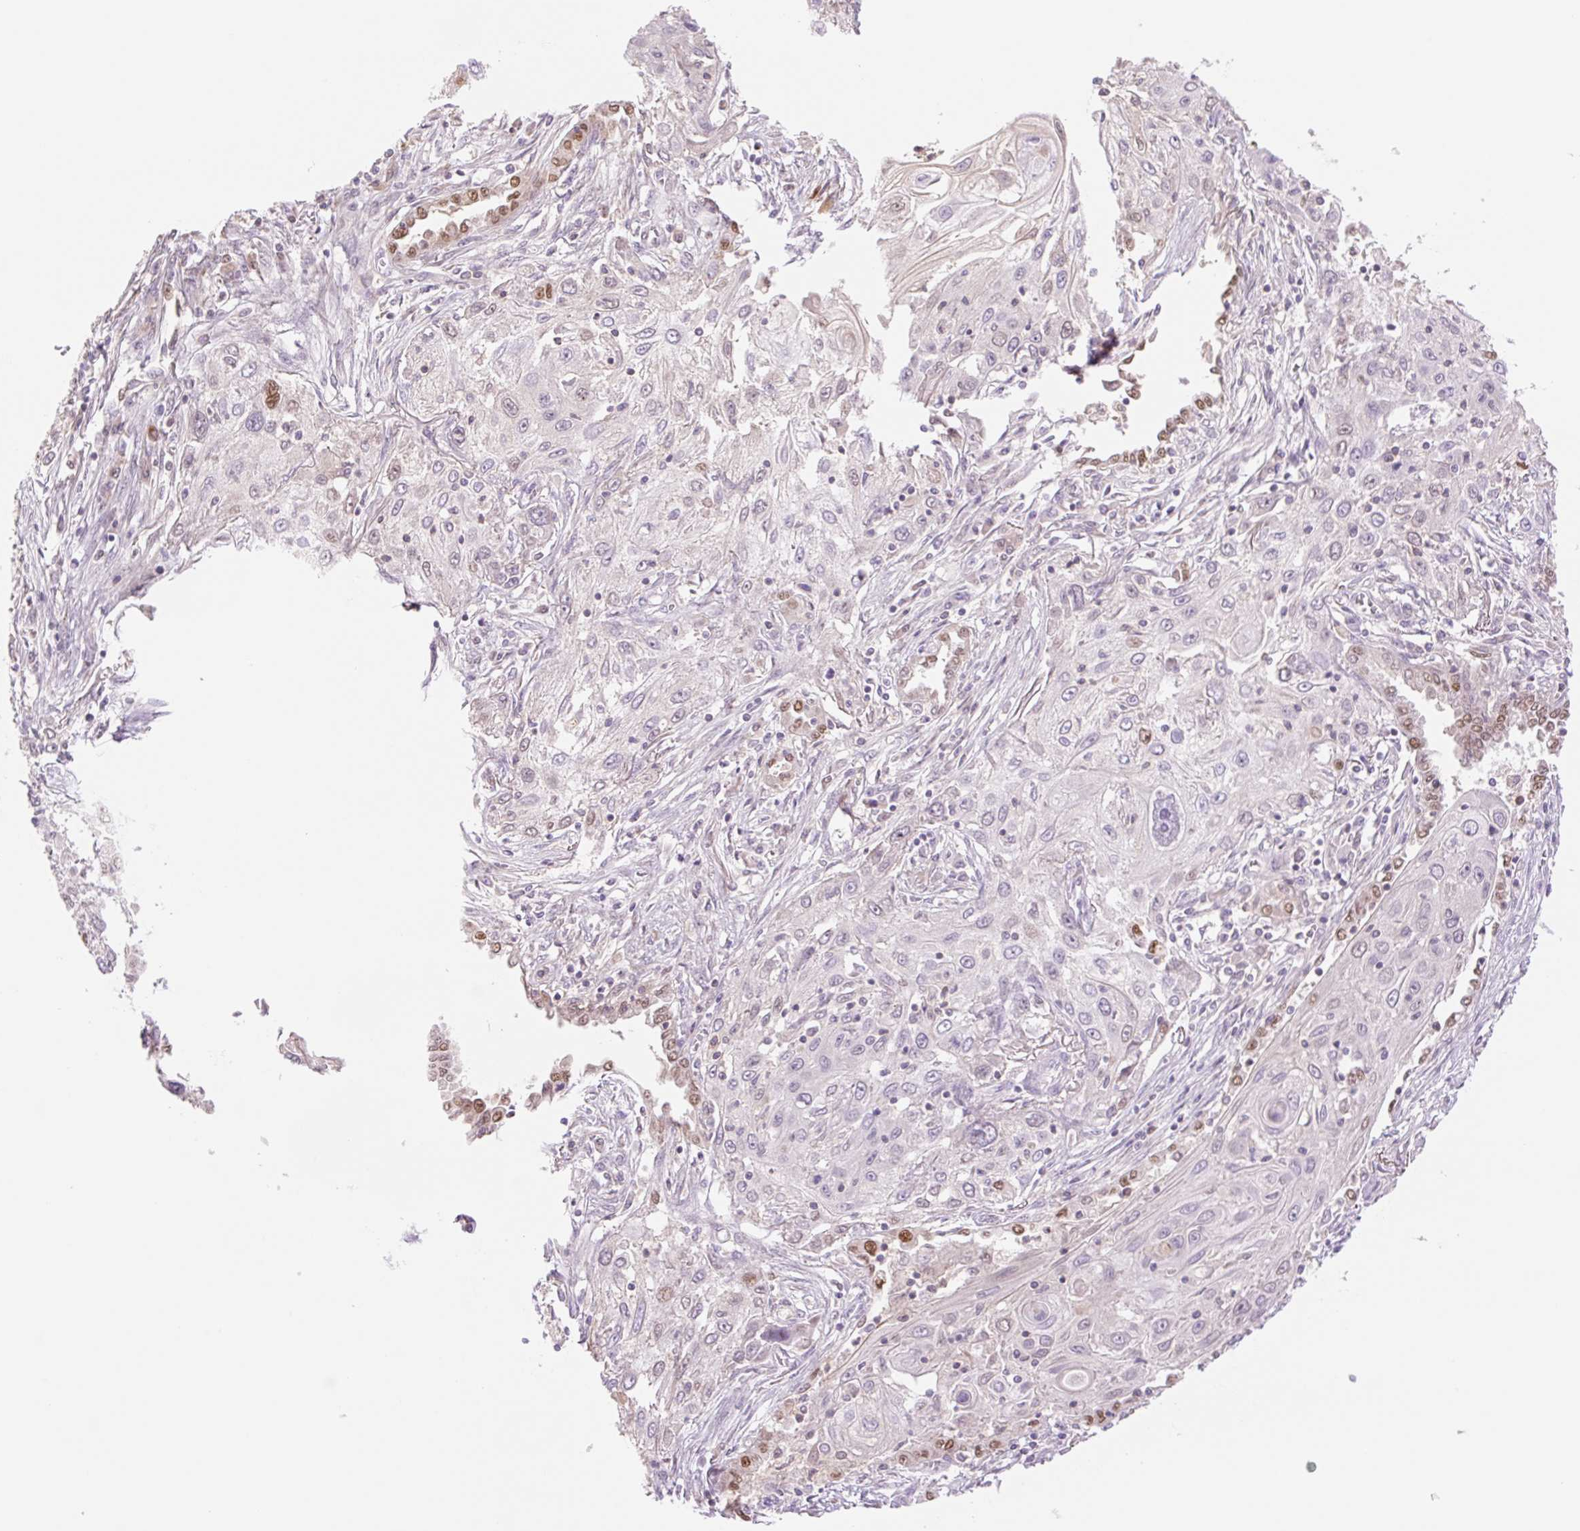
{"staining": {"intensity": "moderate", "quantity": "<25%", "location": "nuclear"}, "tissue": "lung cancer", "cell_type": "Tumor cells", "image_type": "cancer", "snomed": [{"axis": "morphology", "description": "Squamous cell carcinoma, NOS"}, {"axis": "topography", "description": "Lung"}], "caption": "DAB immunohistochemical staining of lung squamous cell carcinoma reveals moderate nuclear protein expression in about <25% of tumor cells. (Brightfield microscopy of DAB IHC at high magnification).", "gene": "HEBP1", "patient": {"sex": "female", "age": 69}}